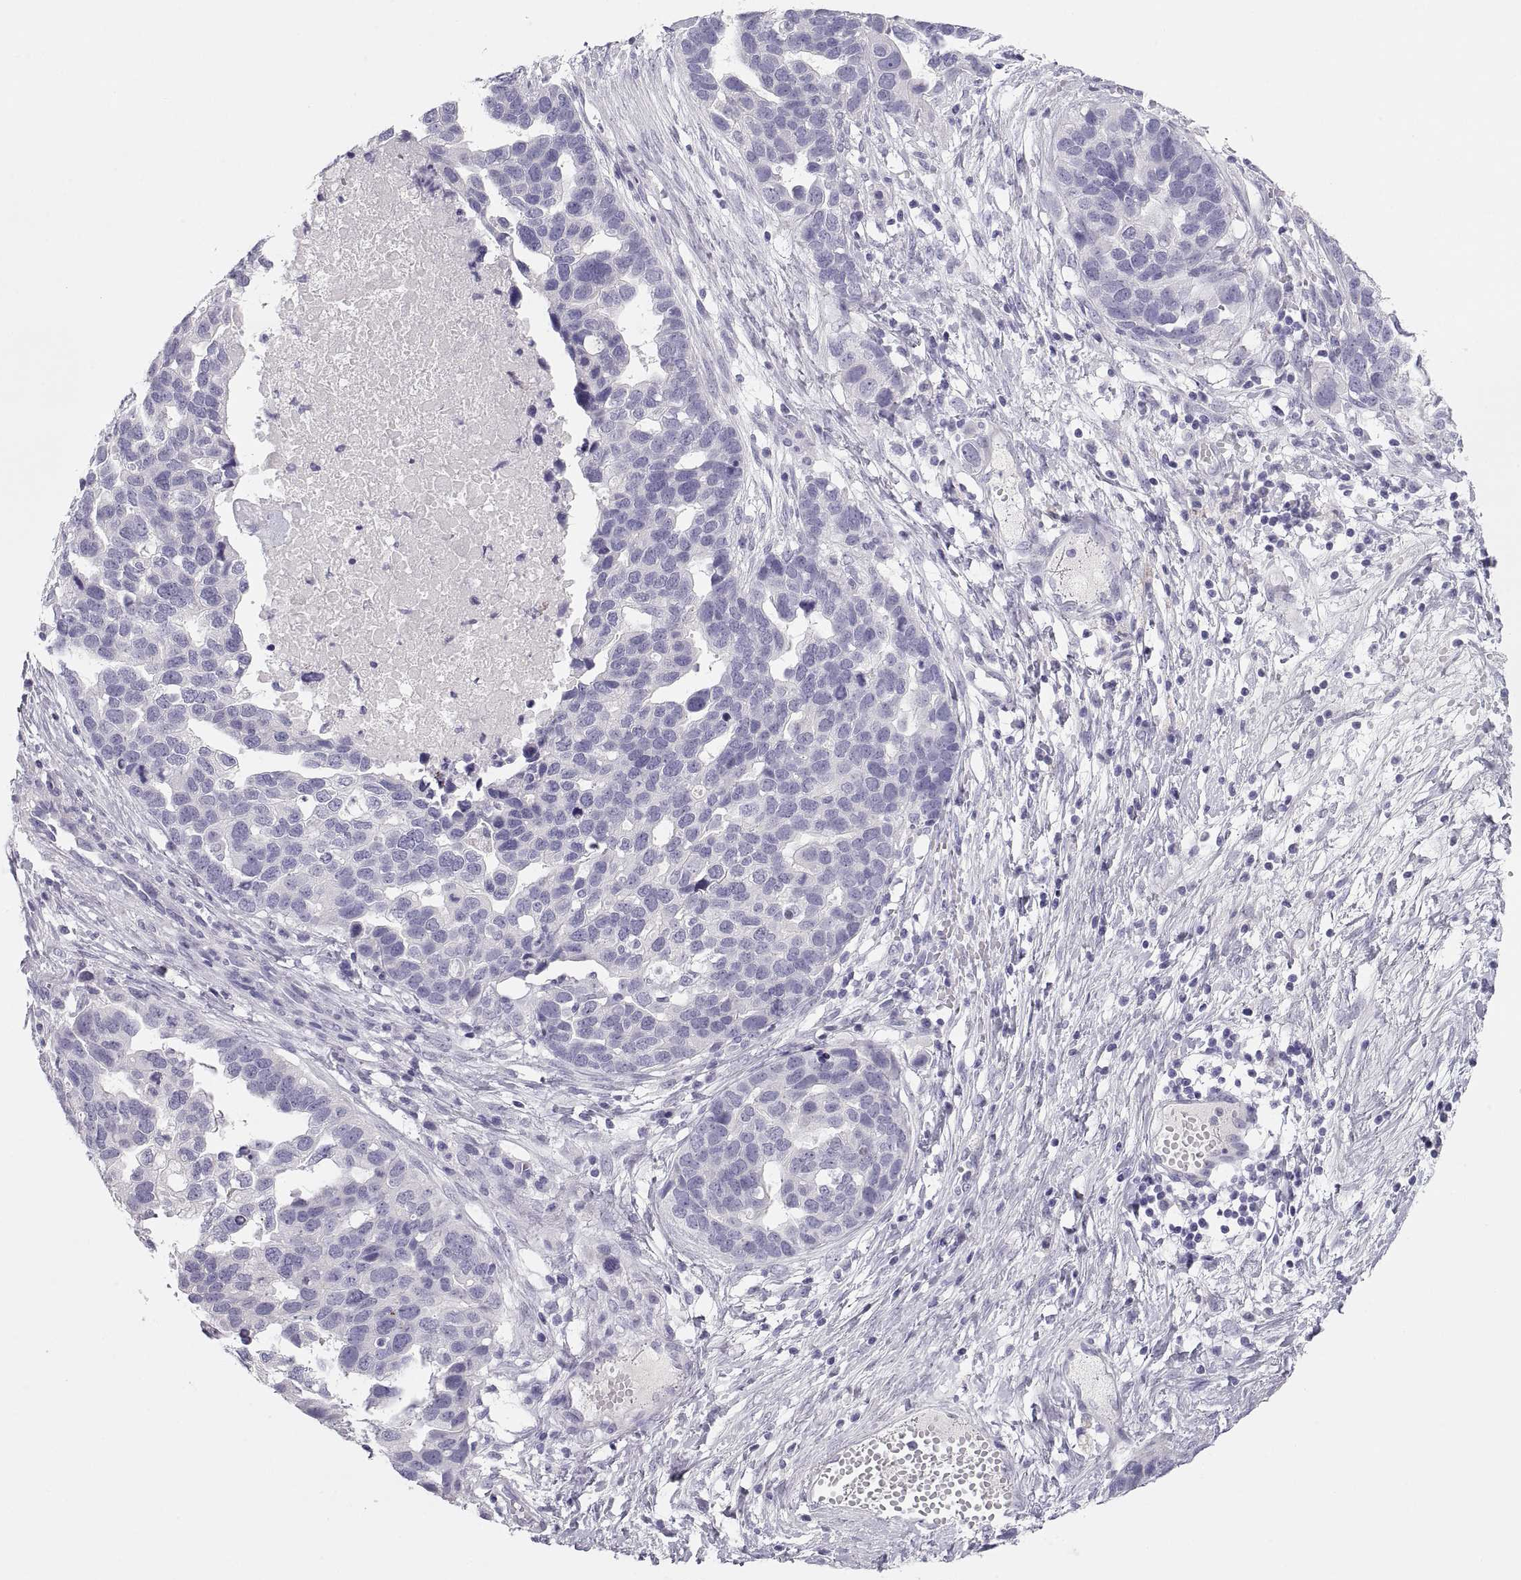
{"staining": {"intensity": "negative", "quantity": "none", "location": "none"}, "tissue": "ovarian cancer", "cell_type": "Tumor cells", "image_type": "cancer", "snomed": [{"axis": "morphology", "description": "Cystadenocarcinoma, serous, NOS"}, {"axis": "topography", "description": "Ovary"}], "caption": "A micrograph of ovarian cancer (serous cystadenocarcinoma) stained for a protein demonstrates no brown staining in tumor cells.", "gene": "MAGEB2", "patient": {"sex": "female", "age": 54}}